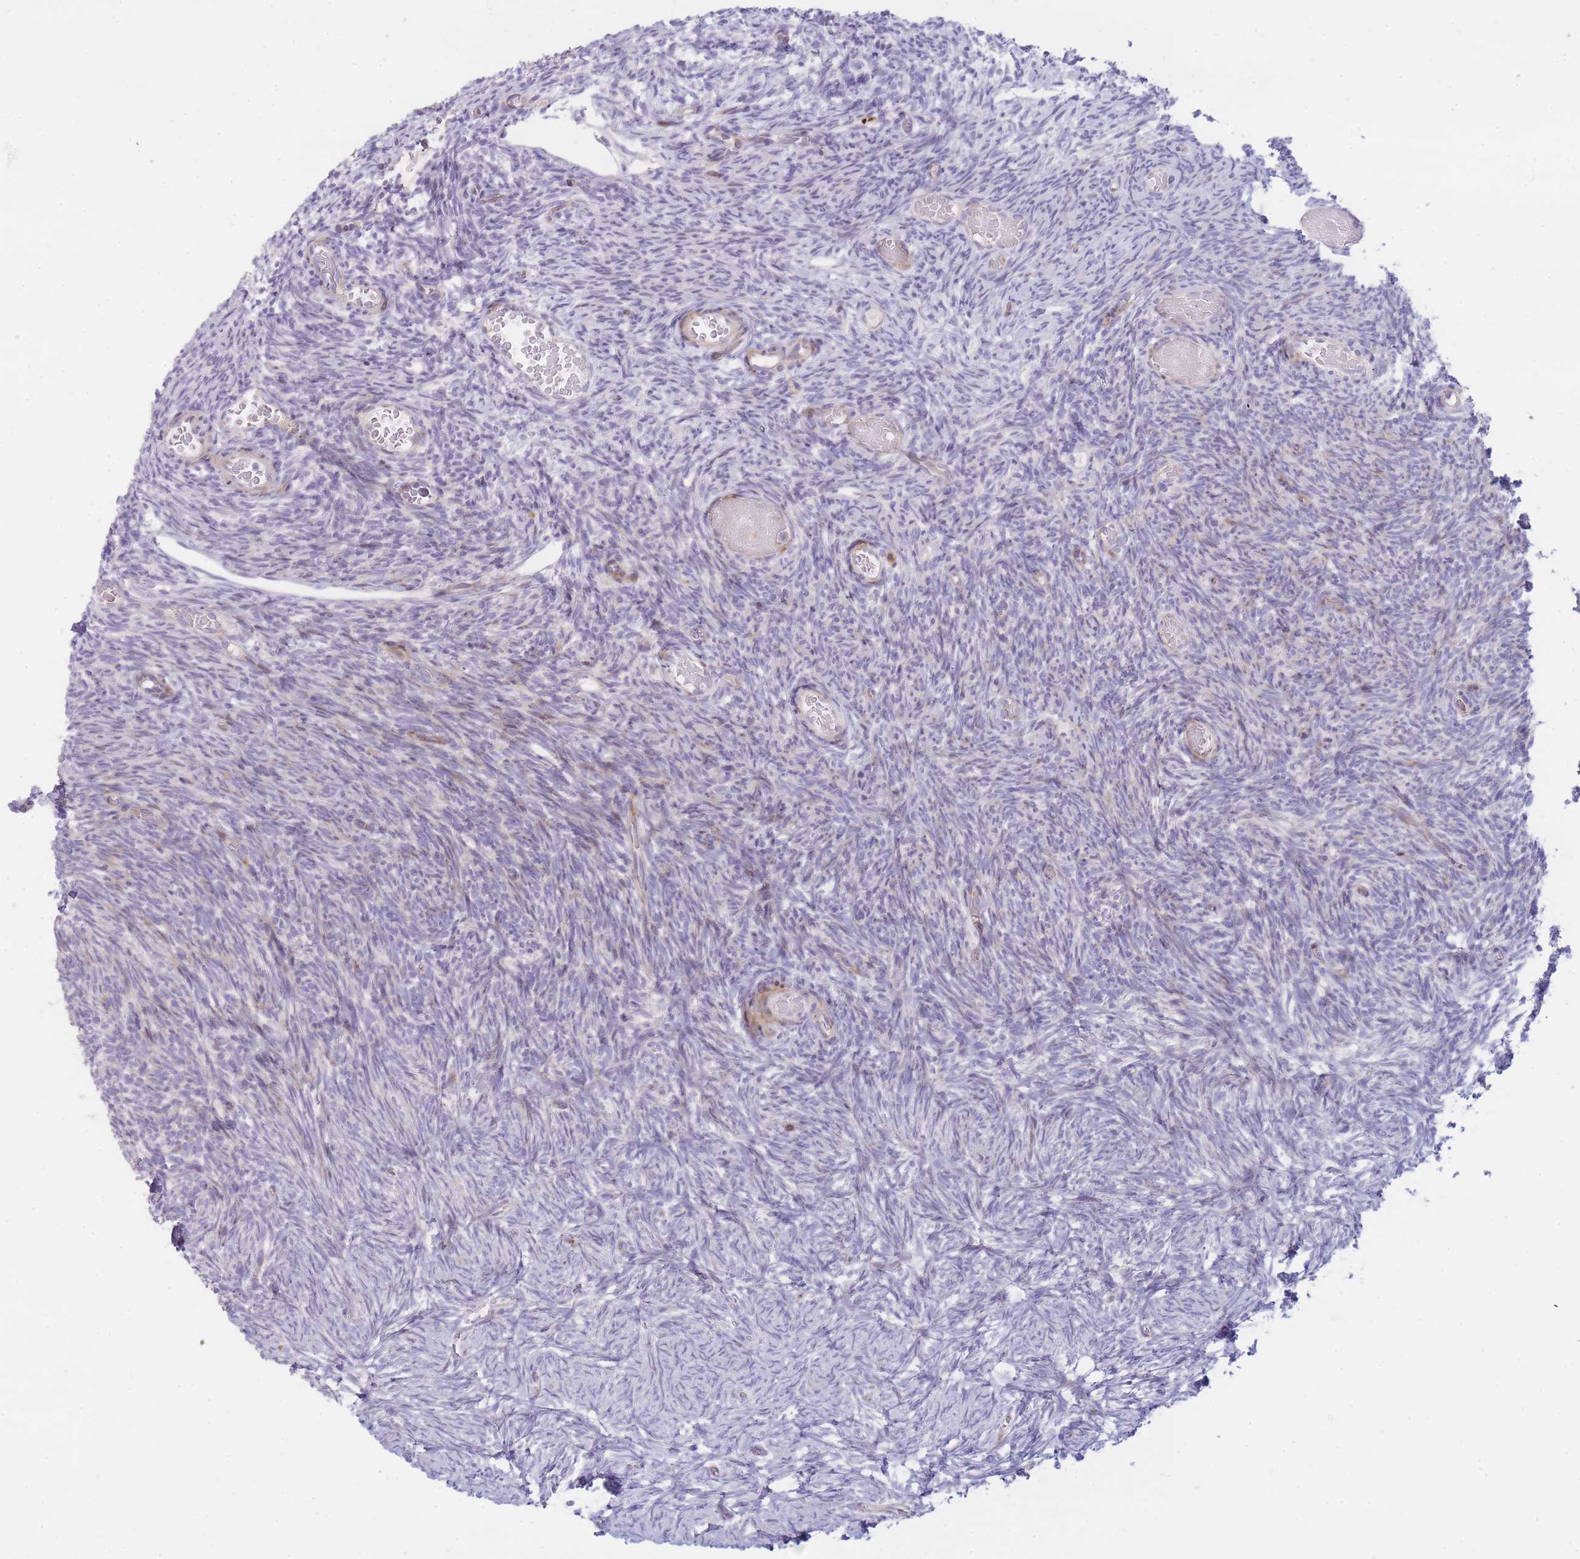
{"staining": {"intensity": "negative", "quantity": "none", "location": "none"}, "tissue": "ovary", "cell_type": "Ovarian stroma cells", "image_type": "normal", "snomed": [{"axis": "morphology", "description": "Normal tissue, NOS"}, {"axis": "topography", "description": "Ovary"}], "caption": "Image shows no significant protein expression in ovarian stroma cells of unremarkable ovary. (DAB (3,3'-diaminobenzidine) immunohistochemistry (IHC) visualized using brightfield microscopy, high magnification).", "gene": "ATP5MC2", "patient": {"sex": "female", "age": 39}}